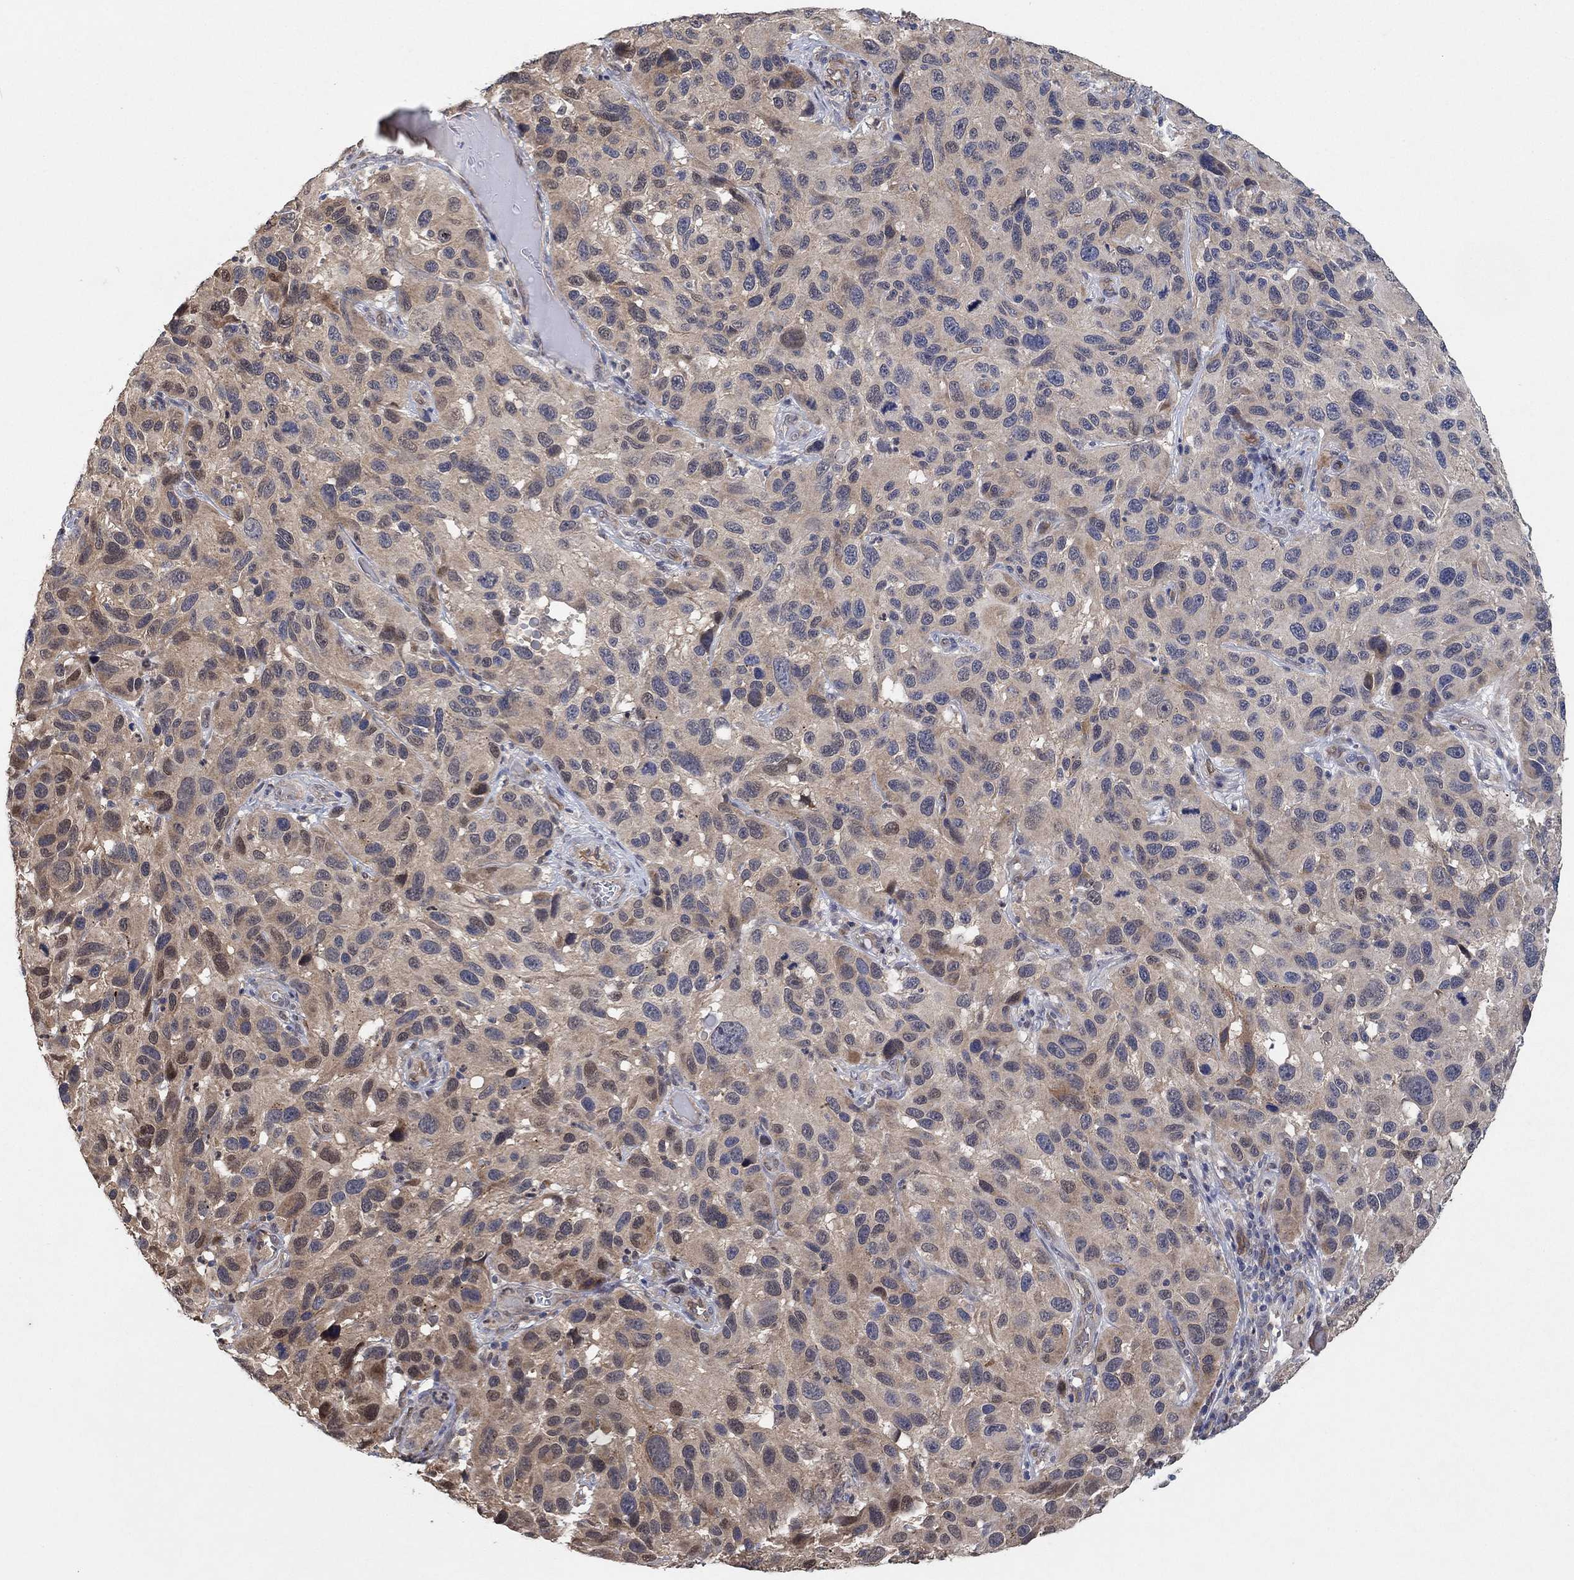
{"staining": {"intensity": "negative", "quantity": "none", "location": "none"}, "tissue": "melanoma", "cell_type": "Tumor cells", "image_type": "cancer", "snomed": [{"axis": "morphology", "description": "Malignant melanoma, NOS"}, {"axis": "topography", "description": "Skin"}], "caption": "DAB (3,3'-diaminobenzidine) immunohistochemical staining of melanoma reveals no significant expression in tumor cells. (DAB (3,3'-diaminobenzidine) IHC visualized using brightfield microscopy, high magnification).", "gene": "MCUR1", "patient": {"sex": "male", "age": 53}}